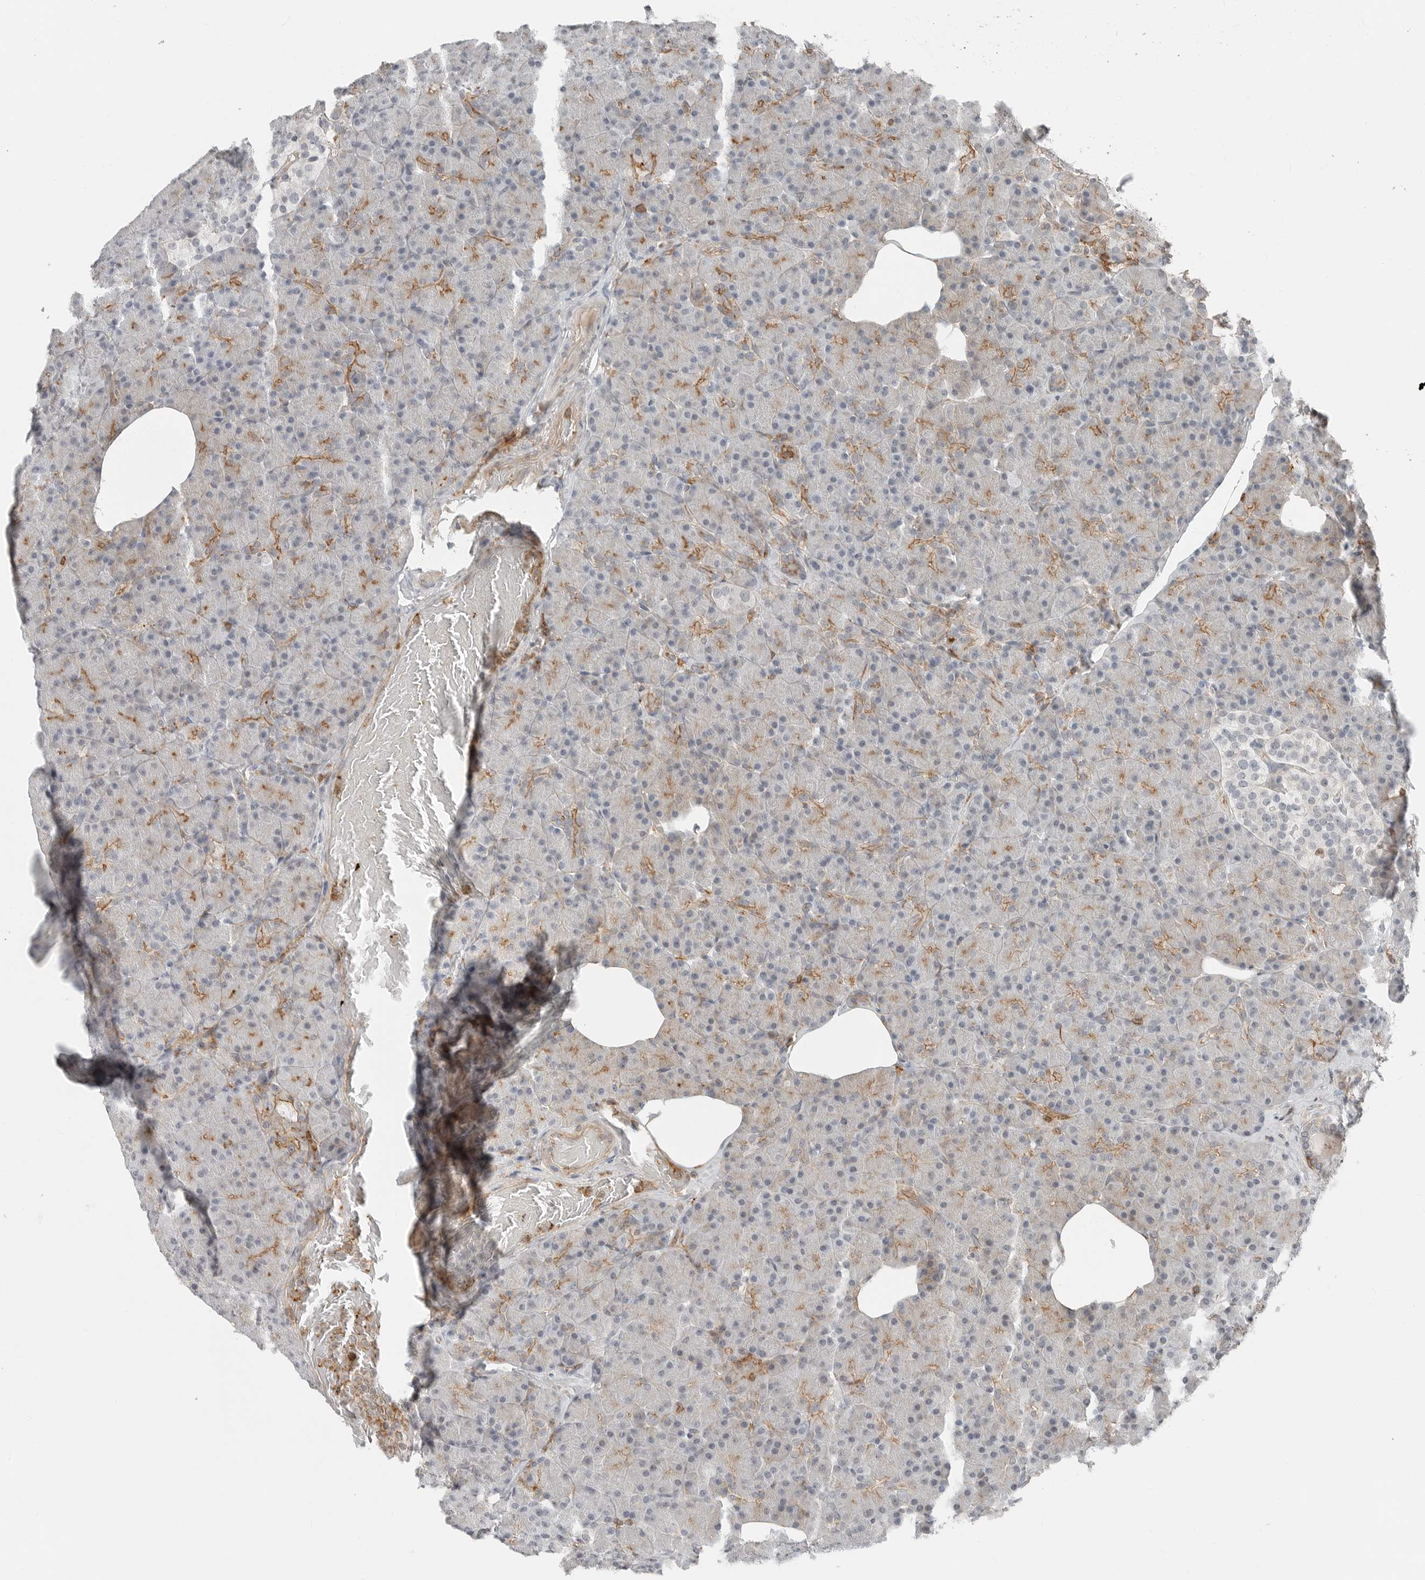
{"staining": {"intensity": "strong", "quantity": "<25%", "location": "cytoplasmic/membranous"}, "tissue": "pancreas", "cell_type": "Exocrine glandular cells", "image_type": "normal", "snomed": [{"axis": "morphology", "description": "Normal tissue, NOS"}, {"axis": "topography", "description": "Pancreas"}], "caption": "A medium amount of strong cytoplasmic/membranous positivity is seen in approximately <25% of exocrine glandular cells in normal pancreas.", "gene": "LEFTY2", "patient": {"sex": "female", "age": 43}}